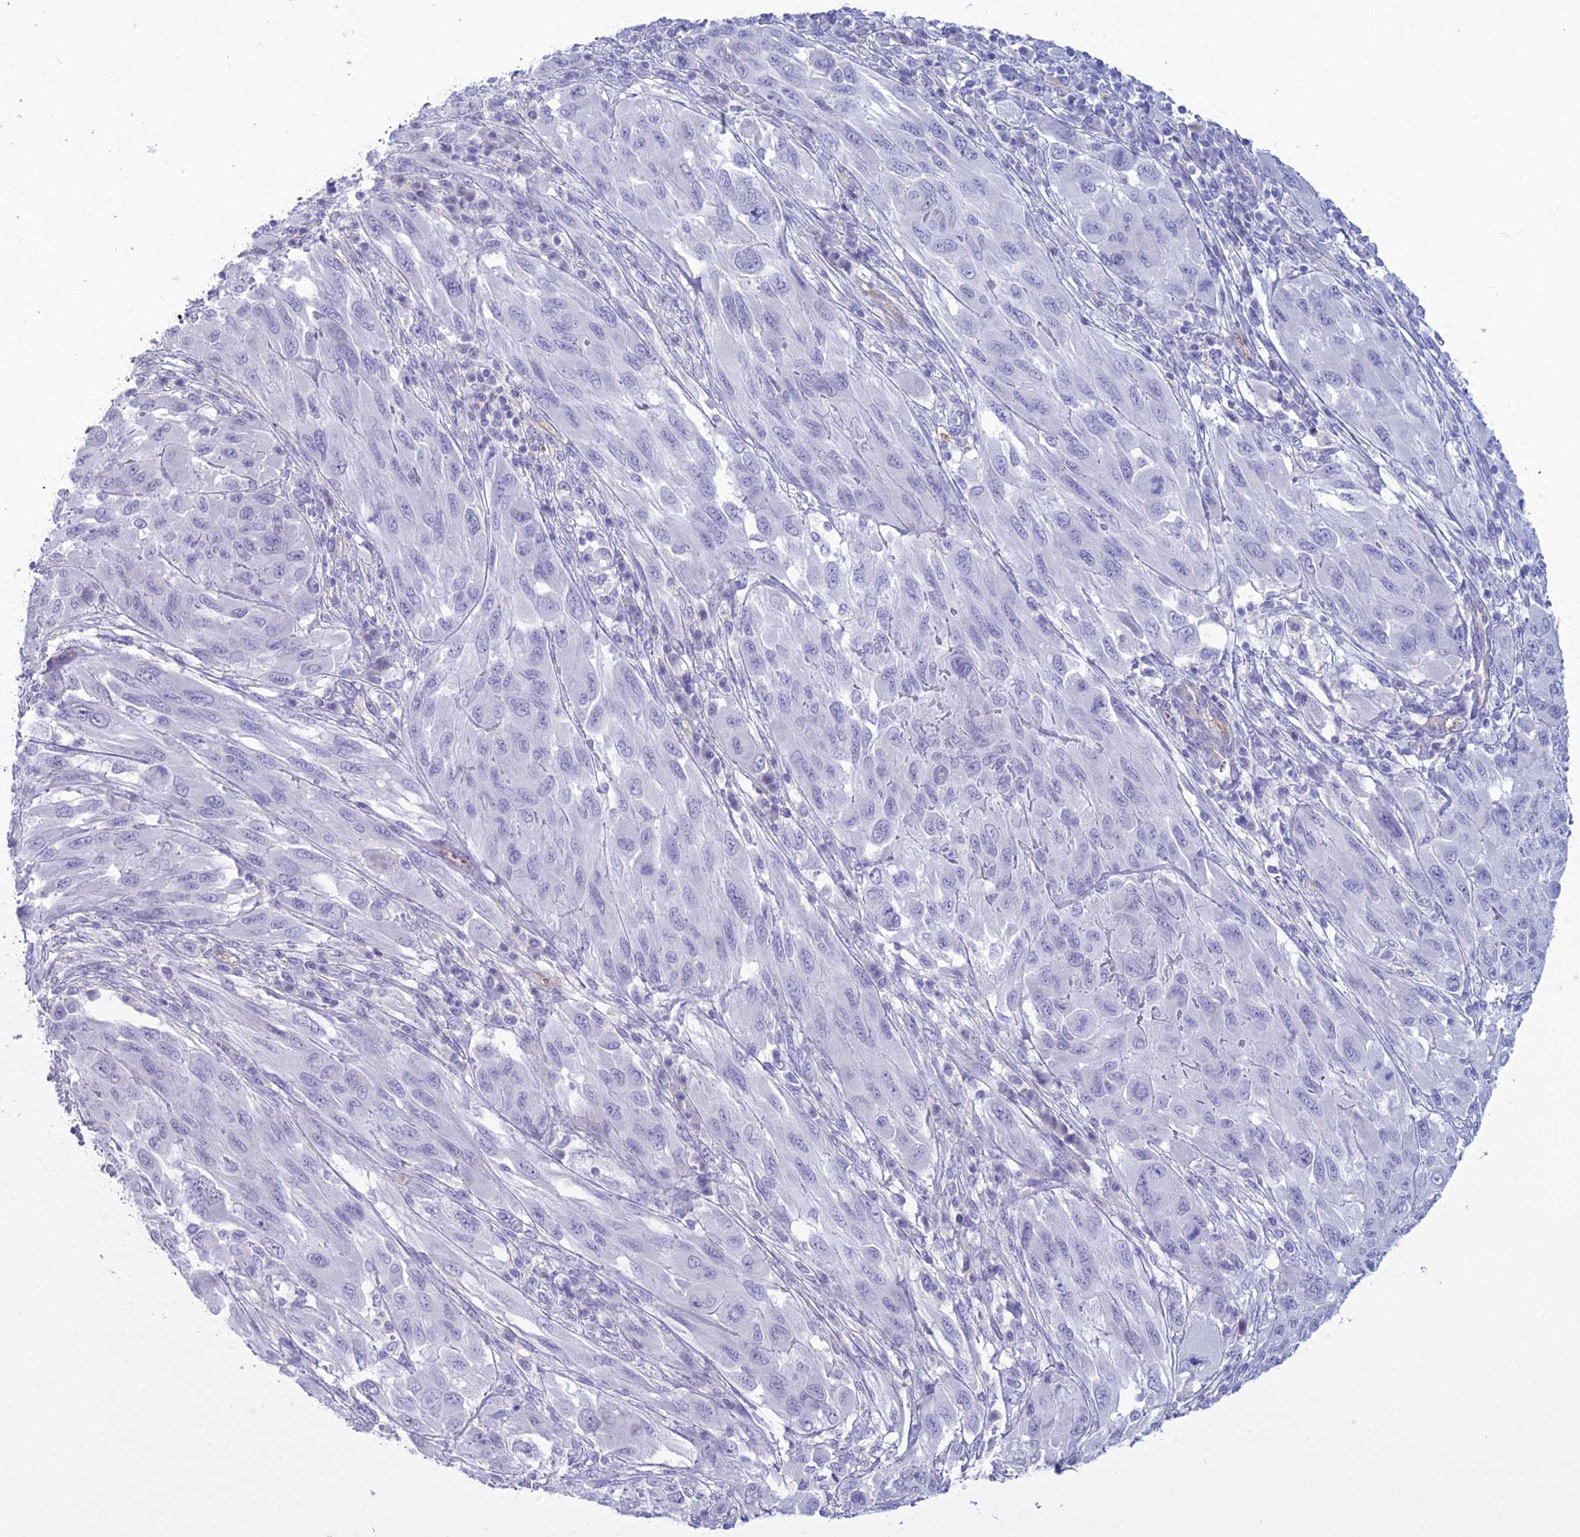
{"staining": {"intensity": "negative", "quantity": "none", "location": "none"}, "tissue": "melanoma", "cell_type": "Tumor cells", "image_type": "cancer", "snomed": [{"axis": "morphology", "description": "Malignant melanoma, NOS"}, {"axis": "topography", "description": "Skin"}], "caption": "Photomicrograph shows no significant protein positivity in tumor cells of malignant melanoma.", "gene": "ACE", "patient": {"sex": "female", "age": 91}}